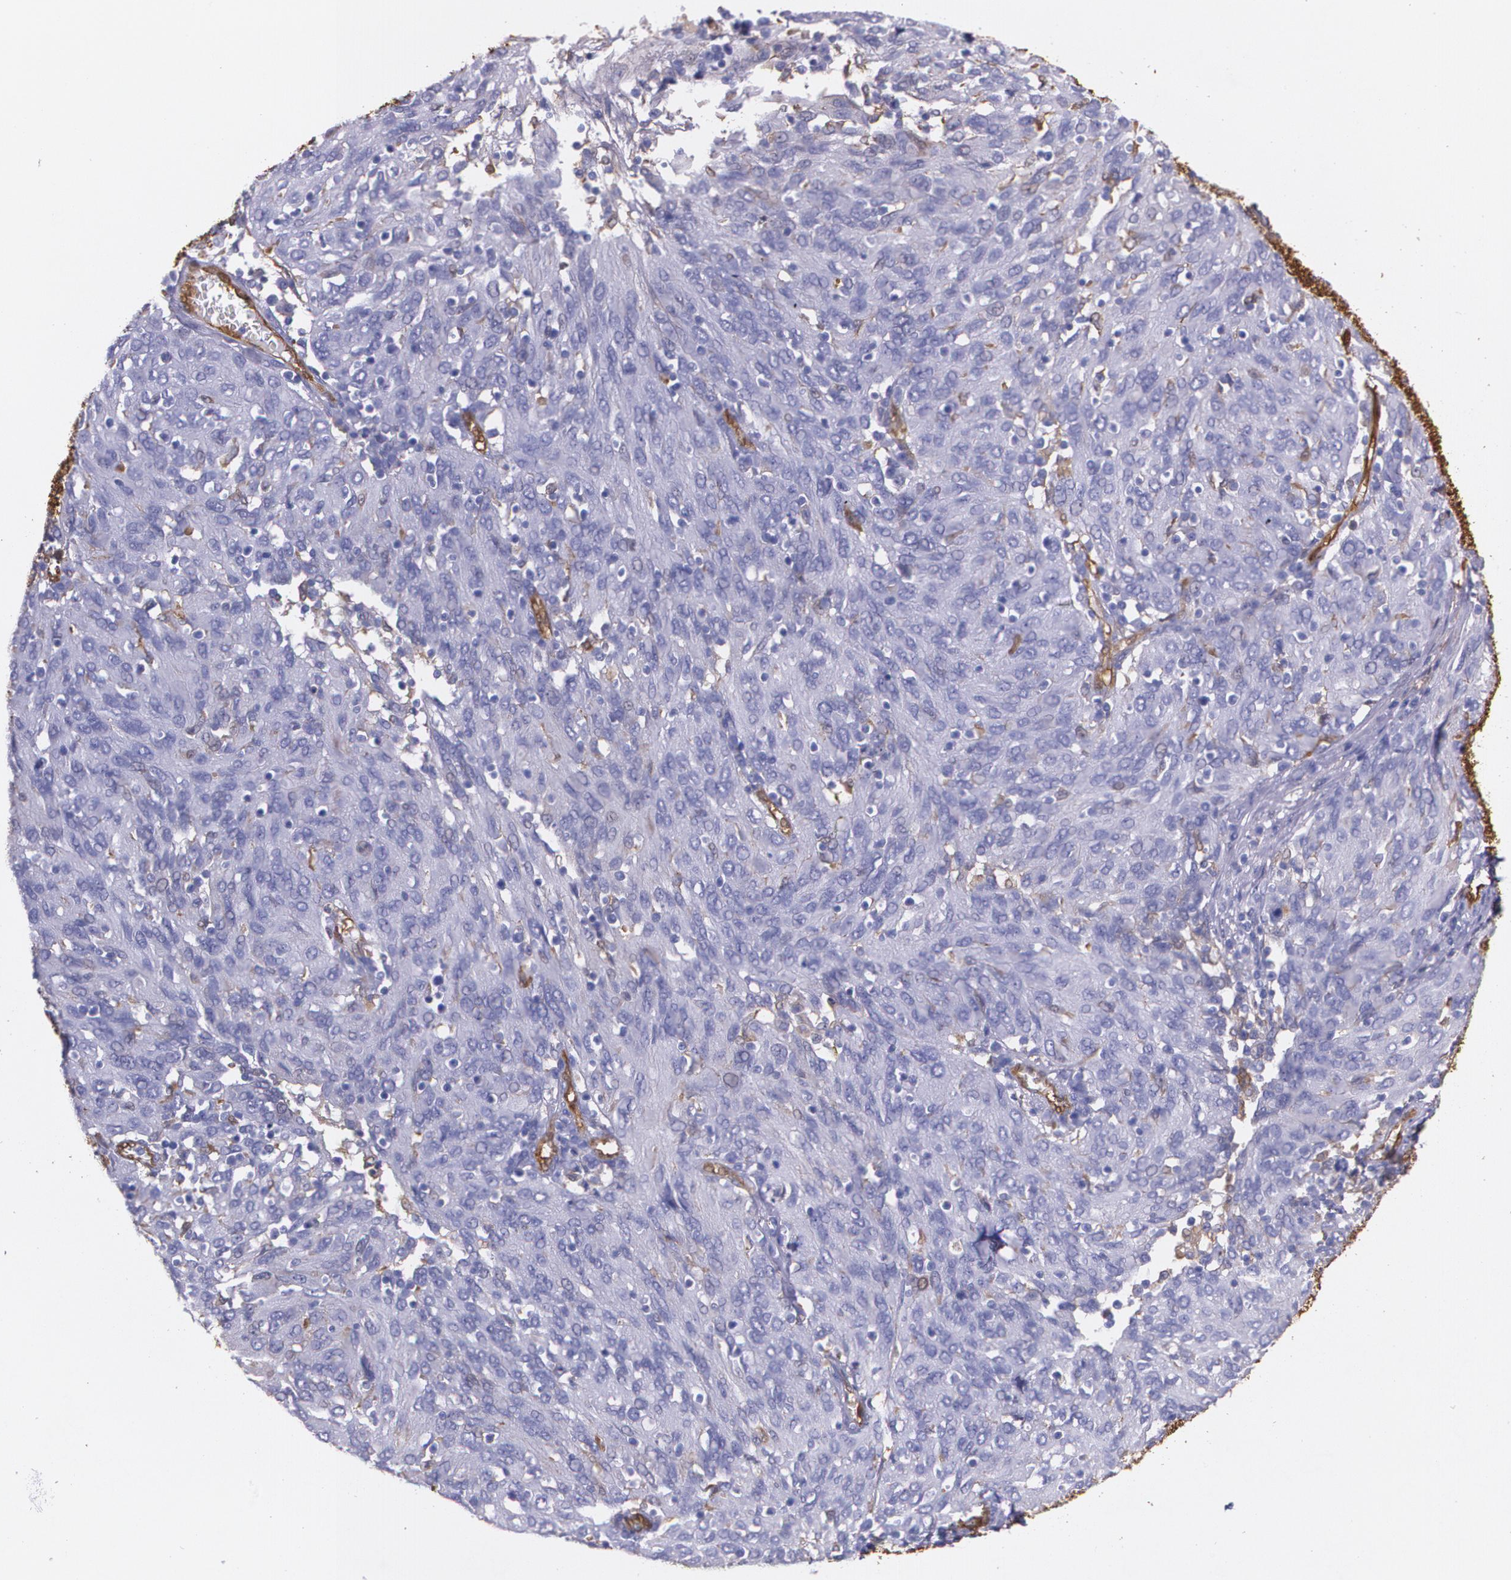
{"staining": {"intensity": "negative", "quantity": "none", "location": "none"}, "tissue": "ovarian cancer", "cell_type": "Tumor cells", "image_type": "cancer", "snomed": [{"axis": "morphology", "description": "Carcinoma, endometroid"}, {"axis": "topography", "description": "Ovary"}], "caption": "Immunohistochemical staining of ovarian endometroid carcinoma displays no significant expression in tumor cells. The staining is performed using DAB (3,3'-diaminobenzidine) brown chromogen with nuclei counter-stained in using hematoxylin.", "gene": "MMP2", "patient": {"sex": "female", "age": 50}}